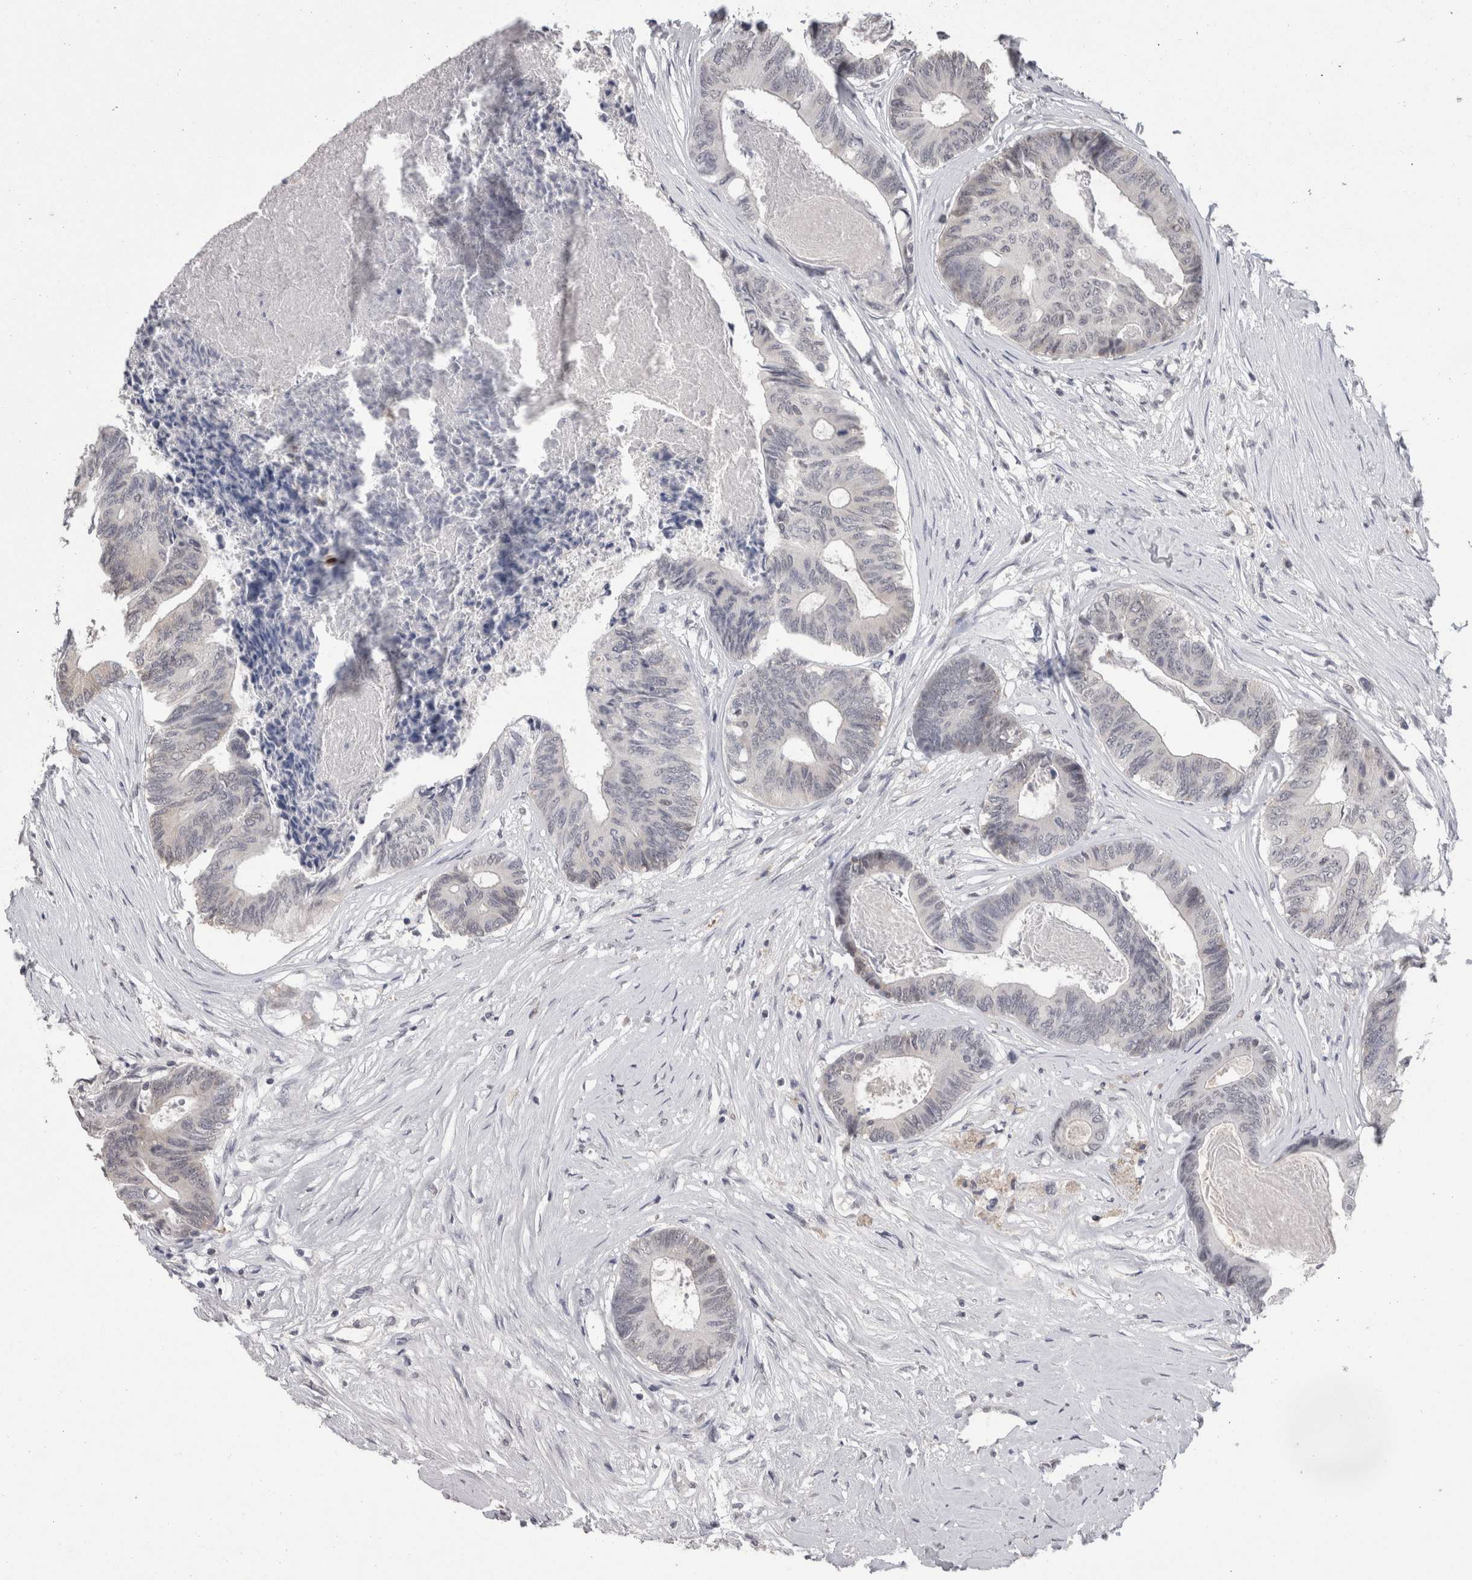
{"staining": {"intensity": "weak", "quantity": "<25%", "location": "nuclear"}, "tissue": "colorectal cancer", "cell_type": "Tumor cells", "image_type": "cancer", "snomed": [{"axis": "morphology", "description": "Adenocarcinoma, NOS"}, {"axis": "topography", "description": "Rectum"}], "caption": "Adenocarcinoma (colorectal) stained for a protein using immunohistochemistry shows no positivity tumor cells.", "gene": "DDX17", "patient": {"sex": "male", "age": 63}}